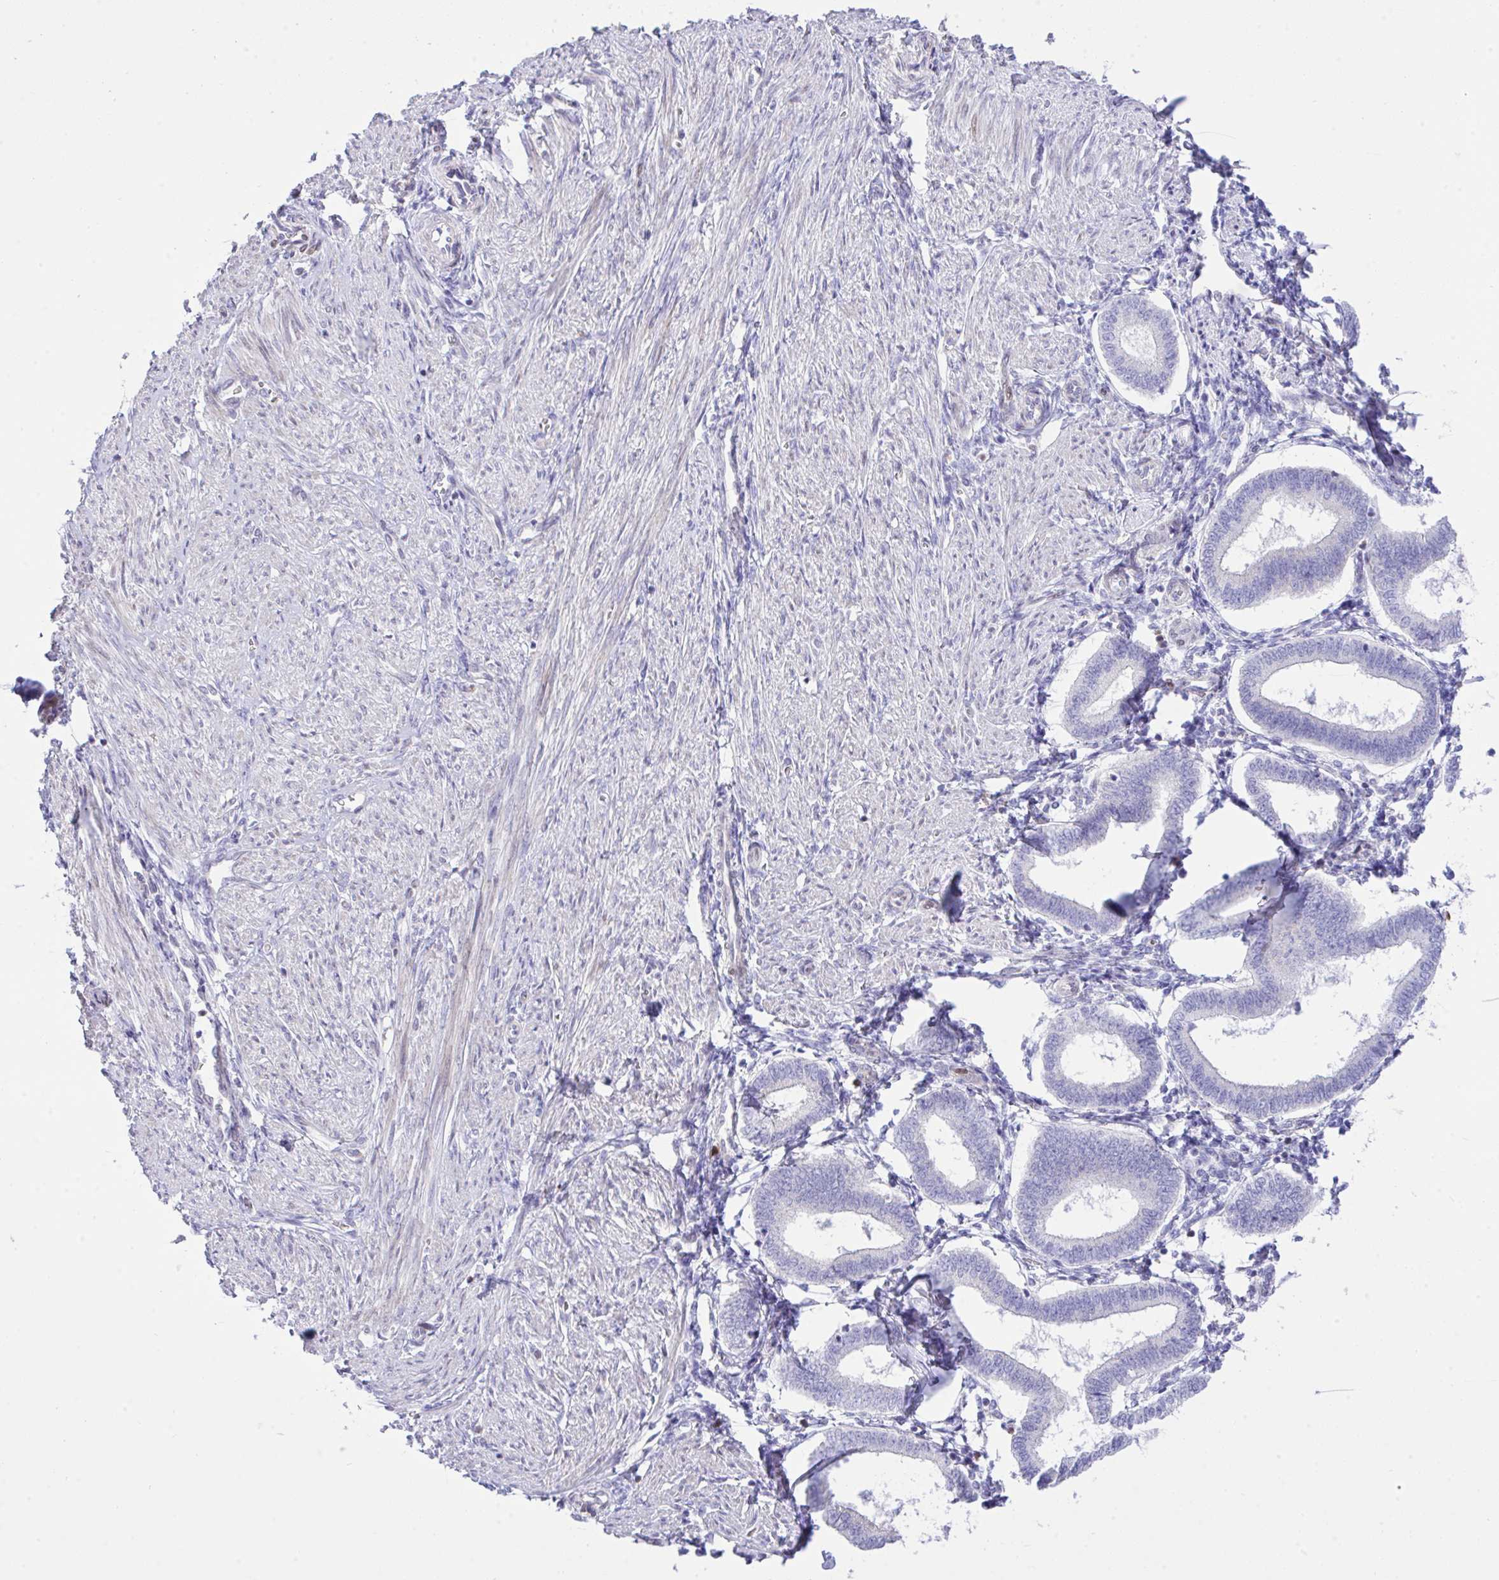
{"staining": {"intensity": "negative", "quantity": "none", "location": "none"}, "tissue": "endometrium", "cell_type": "Cells in endometrial stroma", "image_type": "normal", "snomed": [{"axis": "morphology", "description": "Normal tissue, NOS"}, {"axis": "topography", "description": "Endometrium"}], "caption": "IHC of unremarkable human endometrium demonstrates no positivity in cells in endometrial stroma.", "gene": "EEF1A1", "patient": {"sex": "female", "age": 24}}